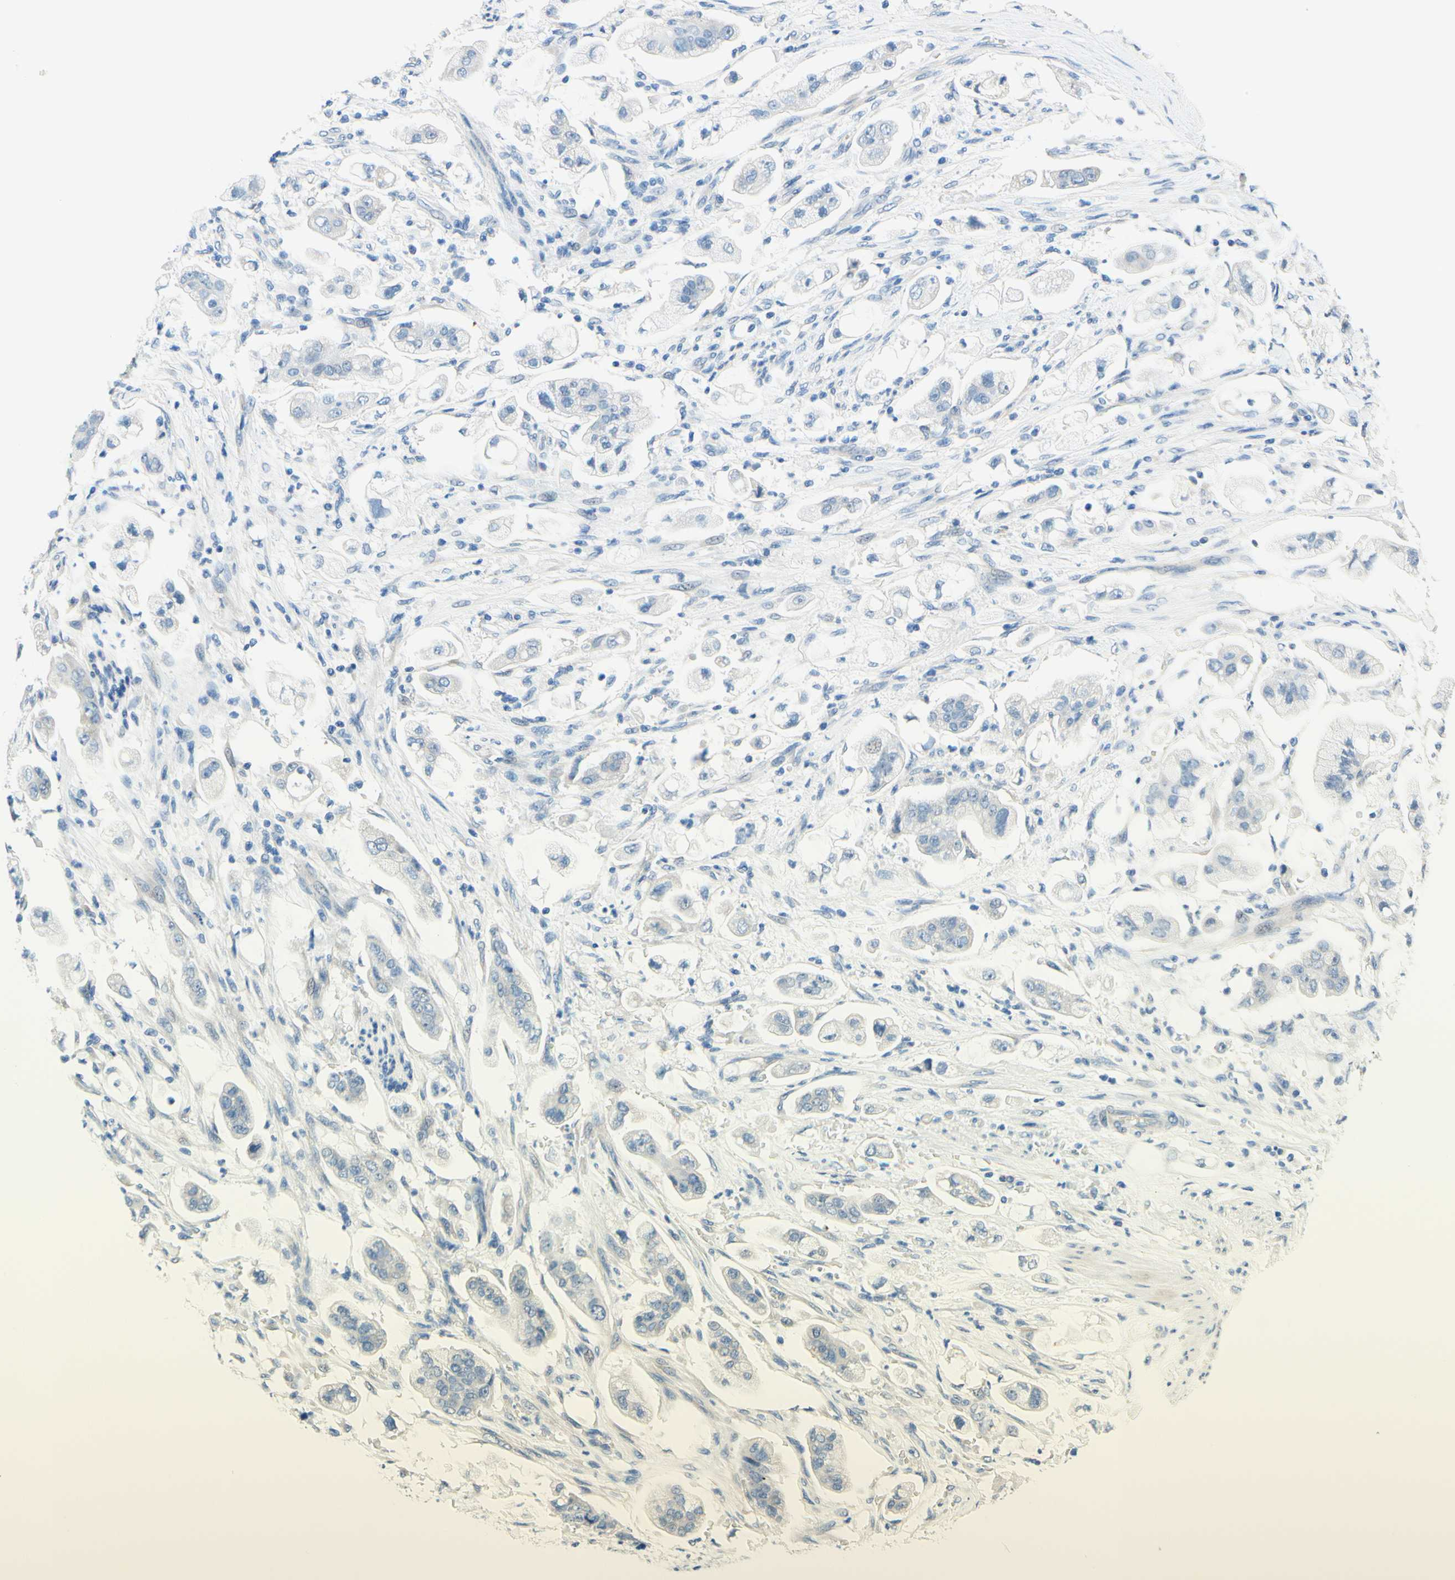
{"staining": {"intensity": "negative", "quantity": "none", "location": "none"}, "tissue": "stomach cancer", "cell_type": "Tumor cells", "image_type": "cancer", "snomed": [{"axis": "morphology", "description": "Adenocarcinoma, NOS"}, {"axis": "topography", "description": "Stomach"}], "caption": "Stomach adenocarcinoma was stained to show a protein in brown. There is no significant positivity in tumor cells.", "gene": "PASD1", "patient": {"sex": "male", "age": 62}}